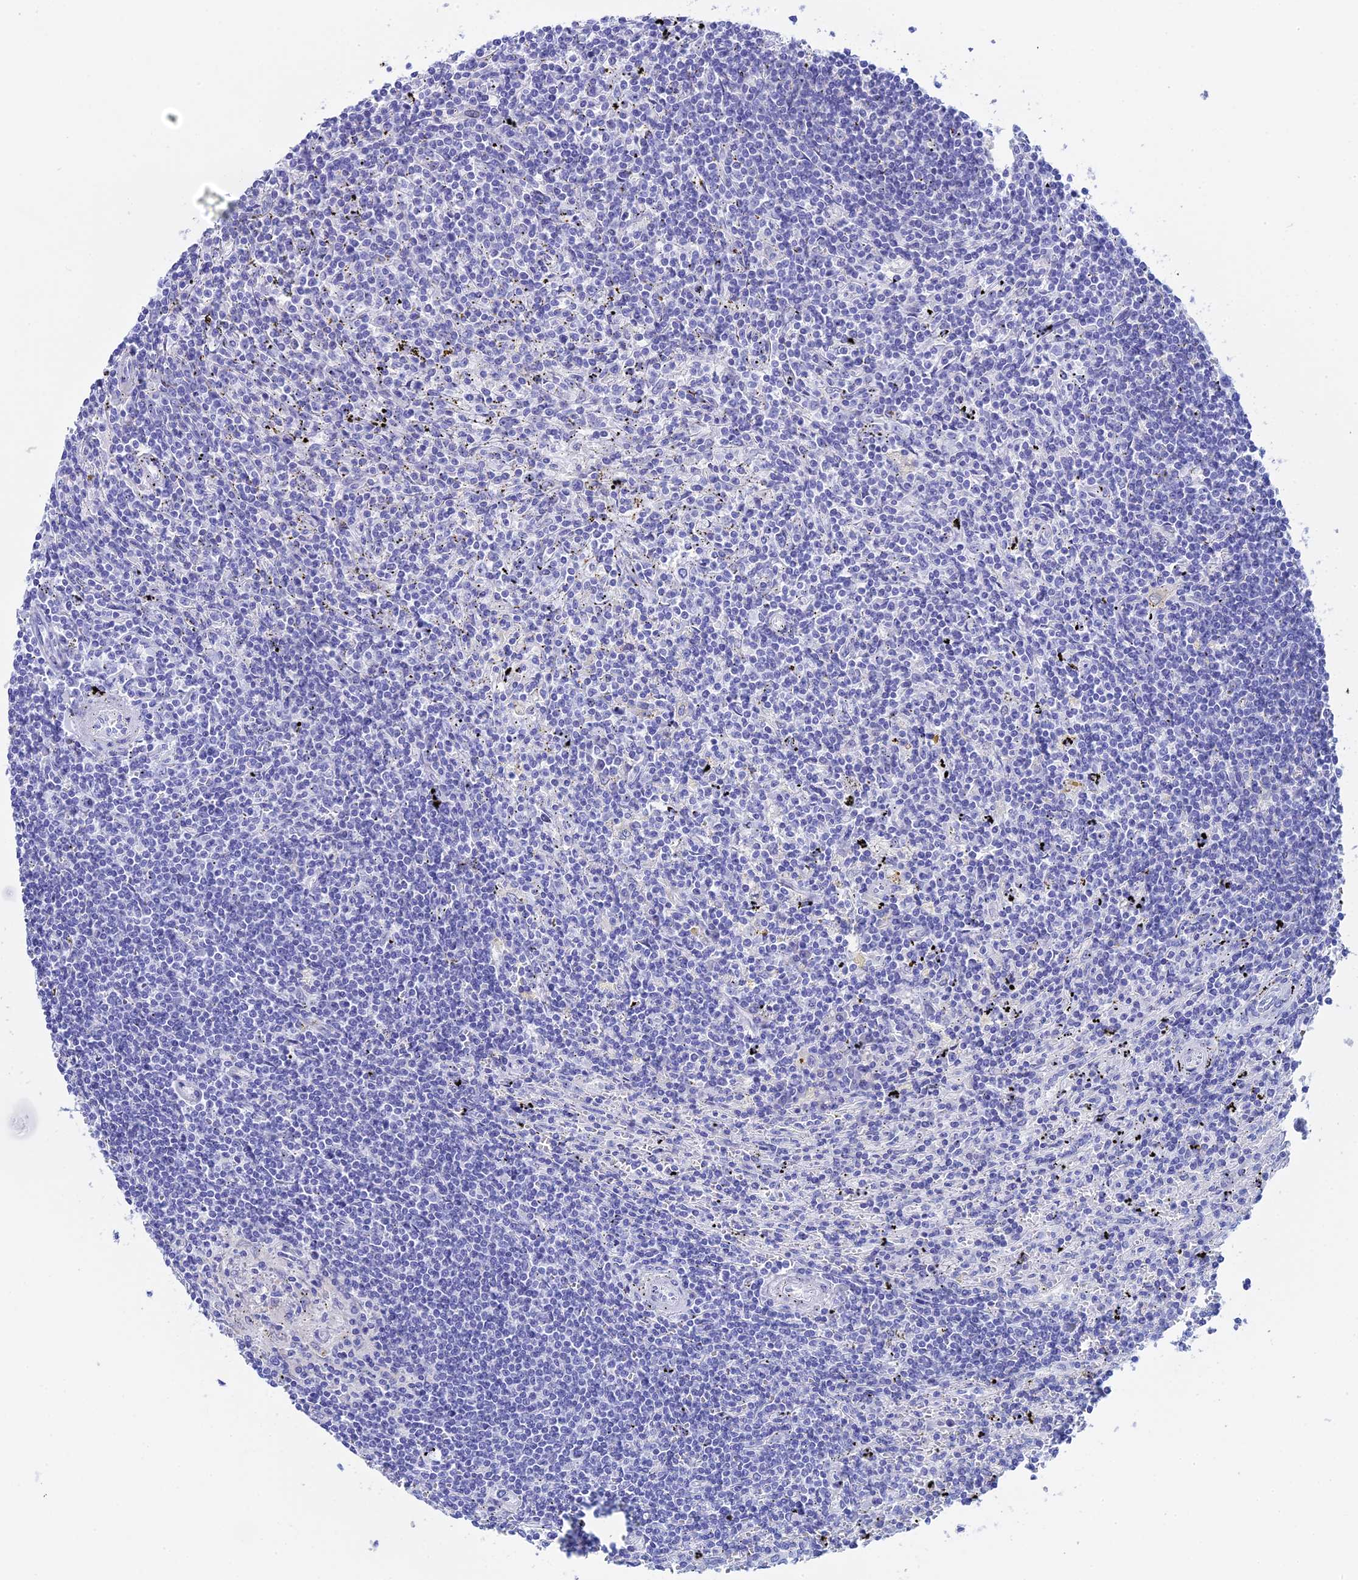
{"staining": {"intensity": "negative", "quantity": "none", "location": "none"}, "tissue": "lymphoma", "cell_type": "Tumor cells", "image_type": "cancer", "snomed": [{"axis": "morphology", "description": "Malignant lymphoma, non-Hodgkin's type, Low grade"}, {"axis": "topography", "description": "Spleen"}], "caption": "A photomicrograph of human low-grade malignant lymphoma, non-Hodgkin's type is negative for staining in tumor cells.", "gene": "TEX101", "patient": {"sex": "male", "age": 76}}